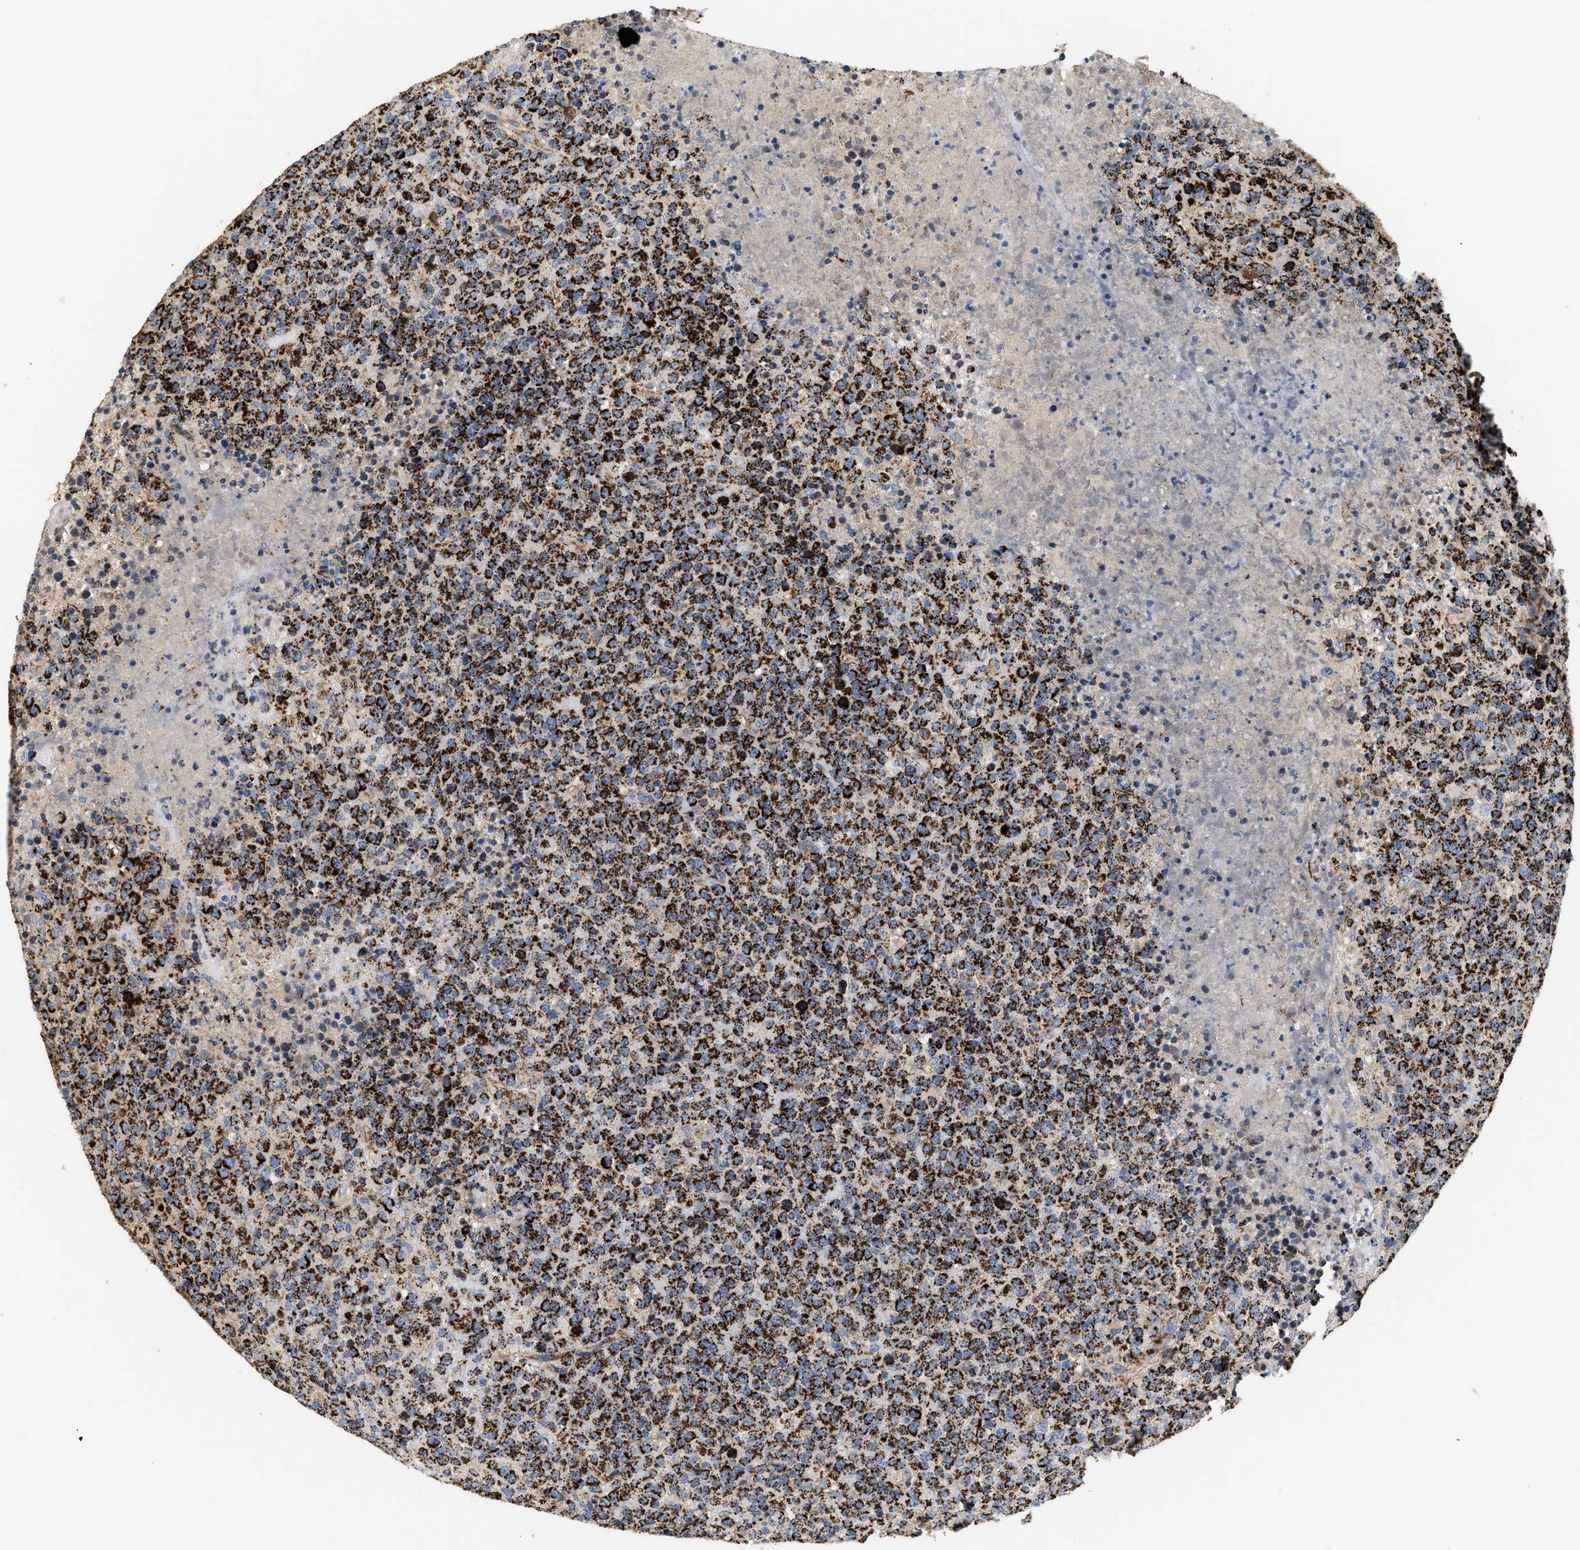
{"staining": {"intensity": "strong", "quantity": ">75%", "location": "cytoplasmic/membranous"}, "tissue": "lymphoma", "cell_type": "Tumor cells", "image_type": "cancer", "snomed": [{"axis": "morphology", "description": "Malignant lymphoma, non-Hodgkin's type, High grade"}, {"axis": "topography", "description": "Lymph node"}], "caption": "Human high-grade malignant lymphoma, non-Hodgkin's type stained for a protein (brown) shows strong cytoplasmic/membranous positive expression in approximately >75% of tumor cells.", "gene": "SHMT2", "patient": {"sex": "male", "age": 13}}